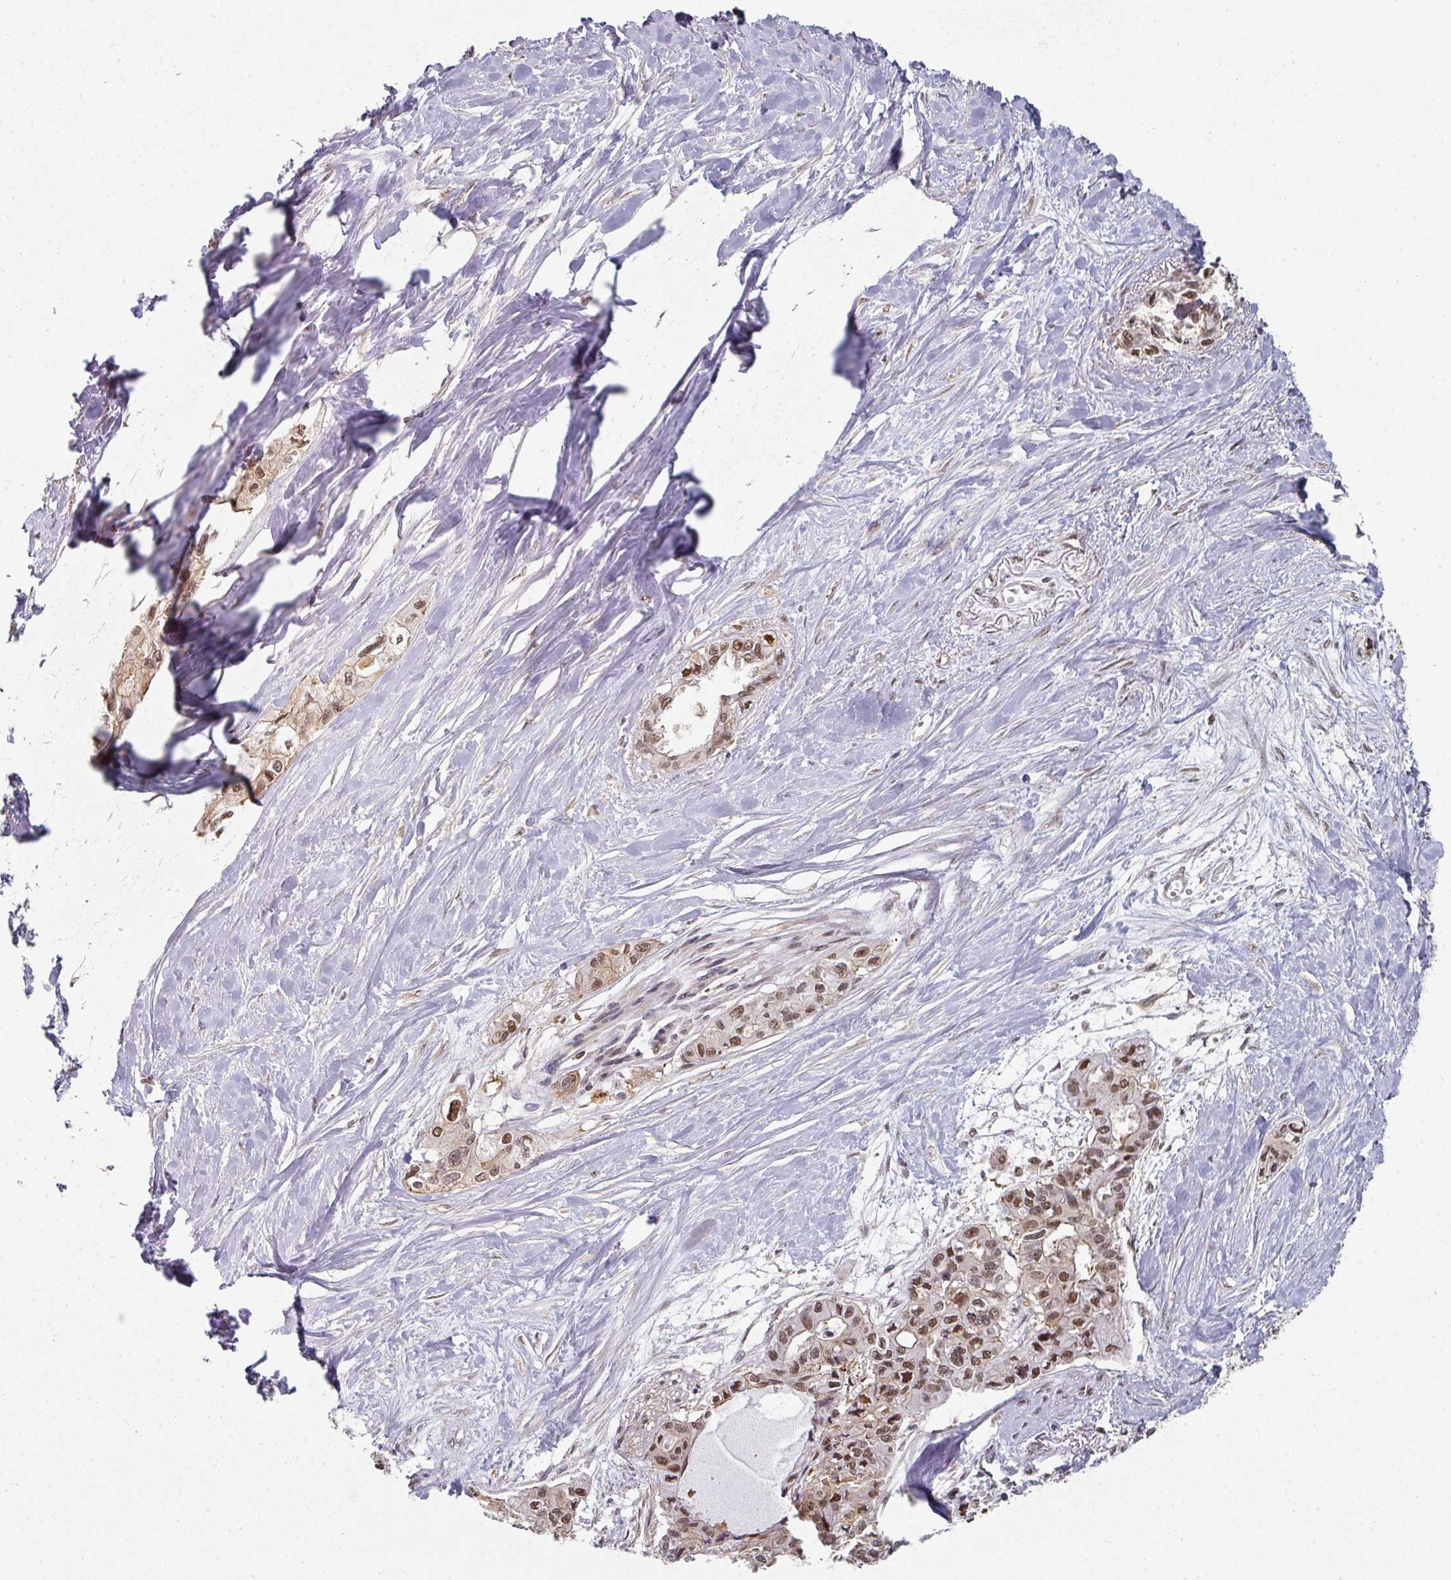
{"staining": {"intensity": "moderate", "quantity": ">75%", "location": "nuclear"}, "tissue": "pancreatic cancer", "cell_type": "Tumor cells", "image_type": "cancer", "snomed": [{"axis": "morphology", "description": "Adenocarcinoma, NOS"}, {"axis": "topography", "description": "Pancreas"}], "caption": "Tumor cells reveal medium levels of moderate nuclear positivity in about >75% of cells in pancreatic cancer (adenocarcinoma). The protein is stained brown, and the nuclei are stained in blue (DAB (3,3'-diaminobenzidine) IHC with brightfield microscopy, high magnification).", "gene": "PSME3IP1", "patient": {"sex": "female", "age": 50}}